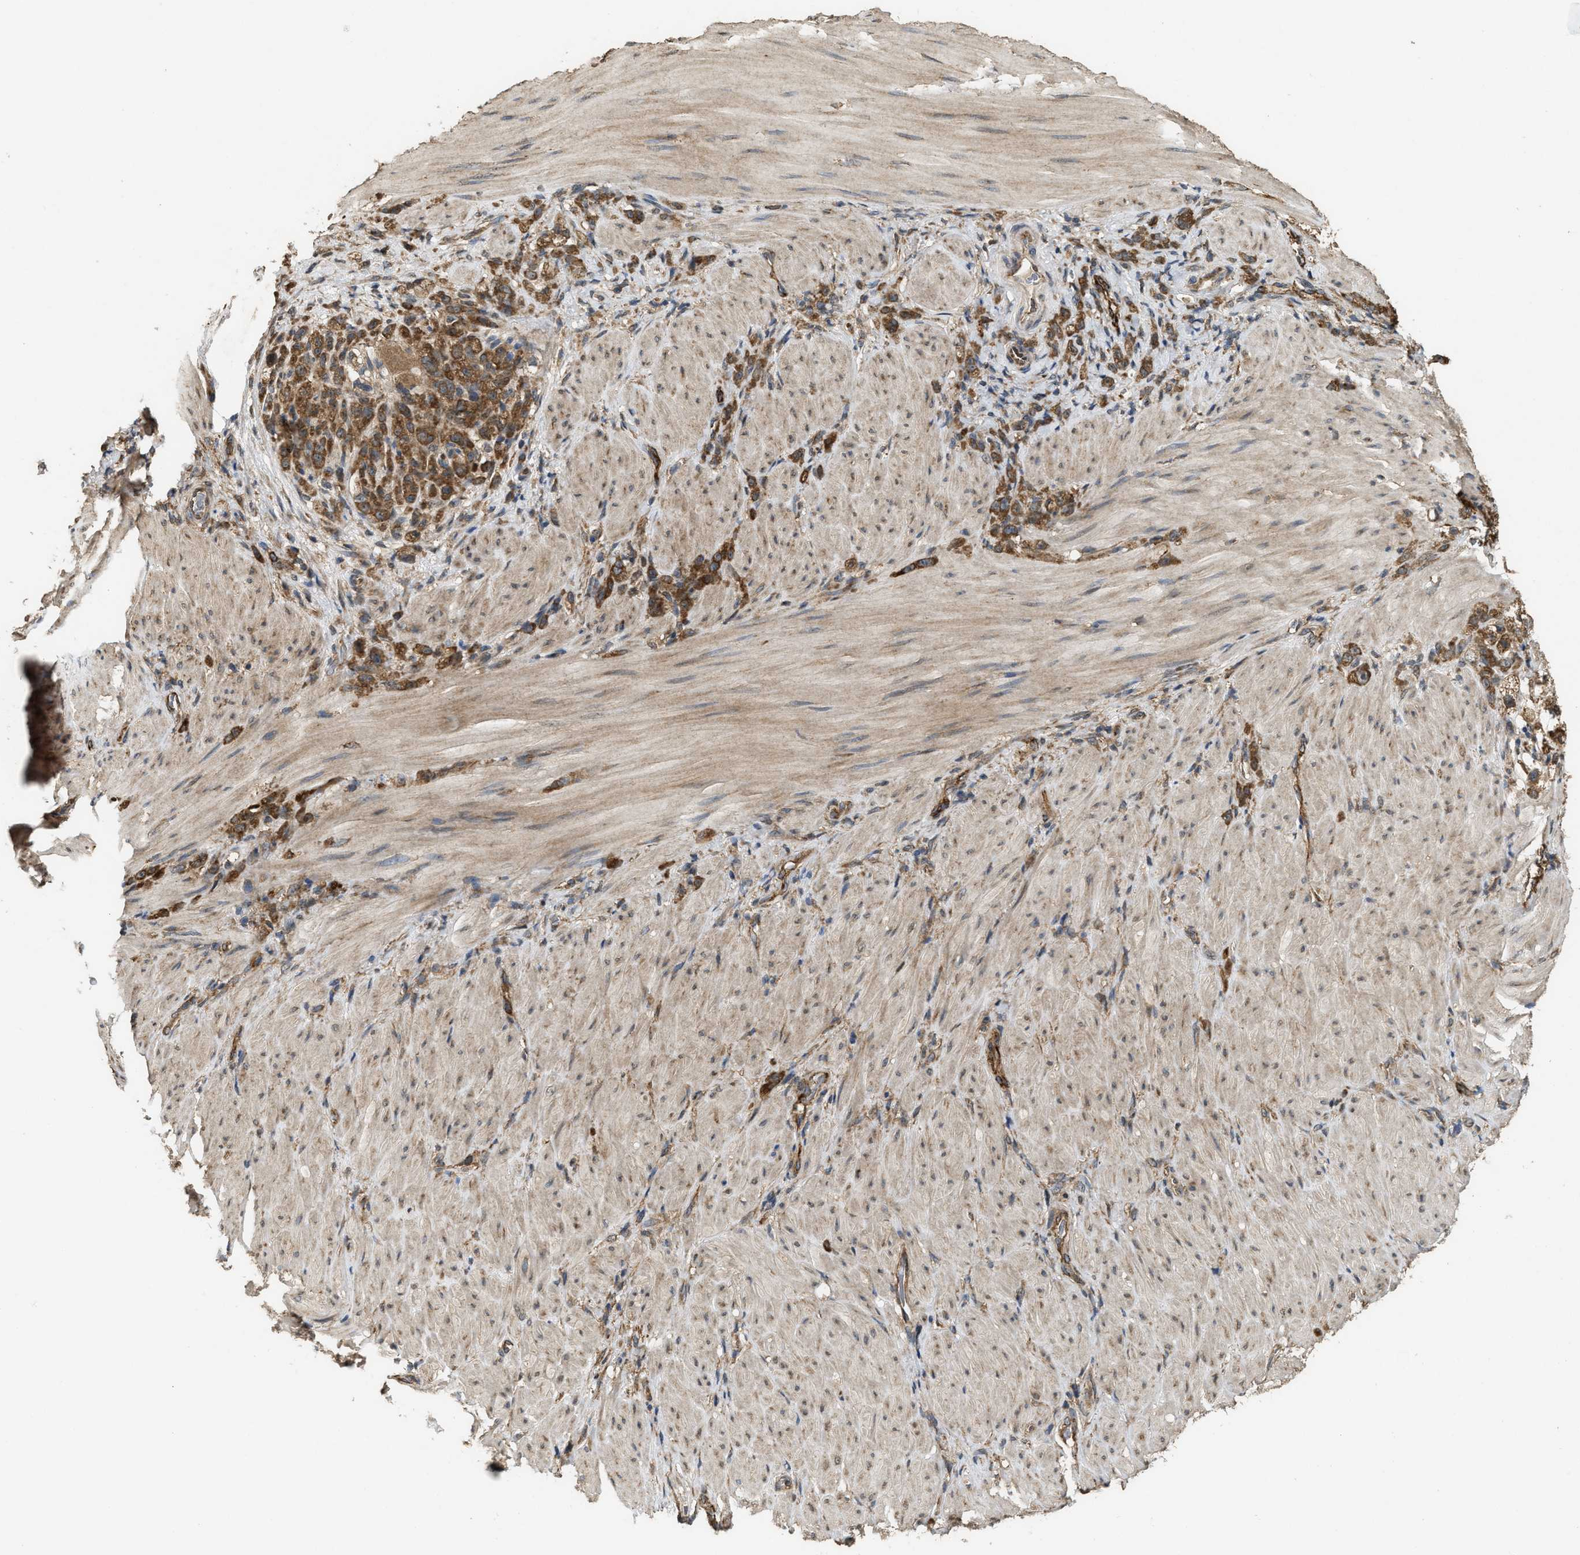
{"staining": {"intensity": "moderate", "quantity": ">75%", "location": "cytoplasmic/membranous"}, "tissue": "stomach cancer", "cell_type": "Tumor cells", "image_type": "cancer", "snomed": [{"axis": "morphology", "description": "Normal tissue, NOS"}, {"axis": "morphology", "description": "Adenocarcinoma, NOS"}, {"axis": "topography", "description": "Stomach"}], "caption": "Stomach cancer was stained to show a protein in brown. There is medium levels of moderate cytoplasmic/membranous staining in about >75% of tumor cells.", "gene": "ARHGEF5", "patient": {"sex": "male", "age": 82}}